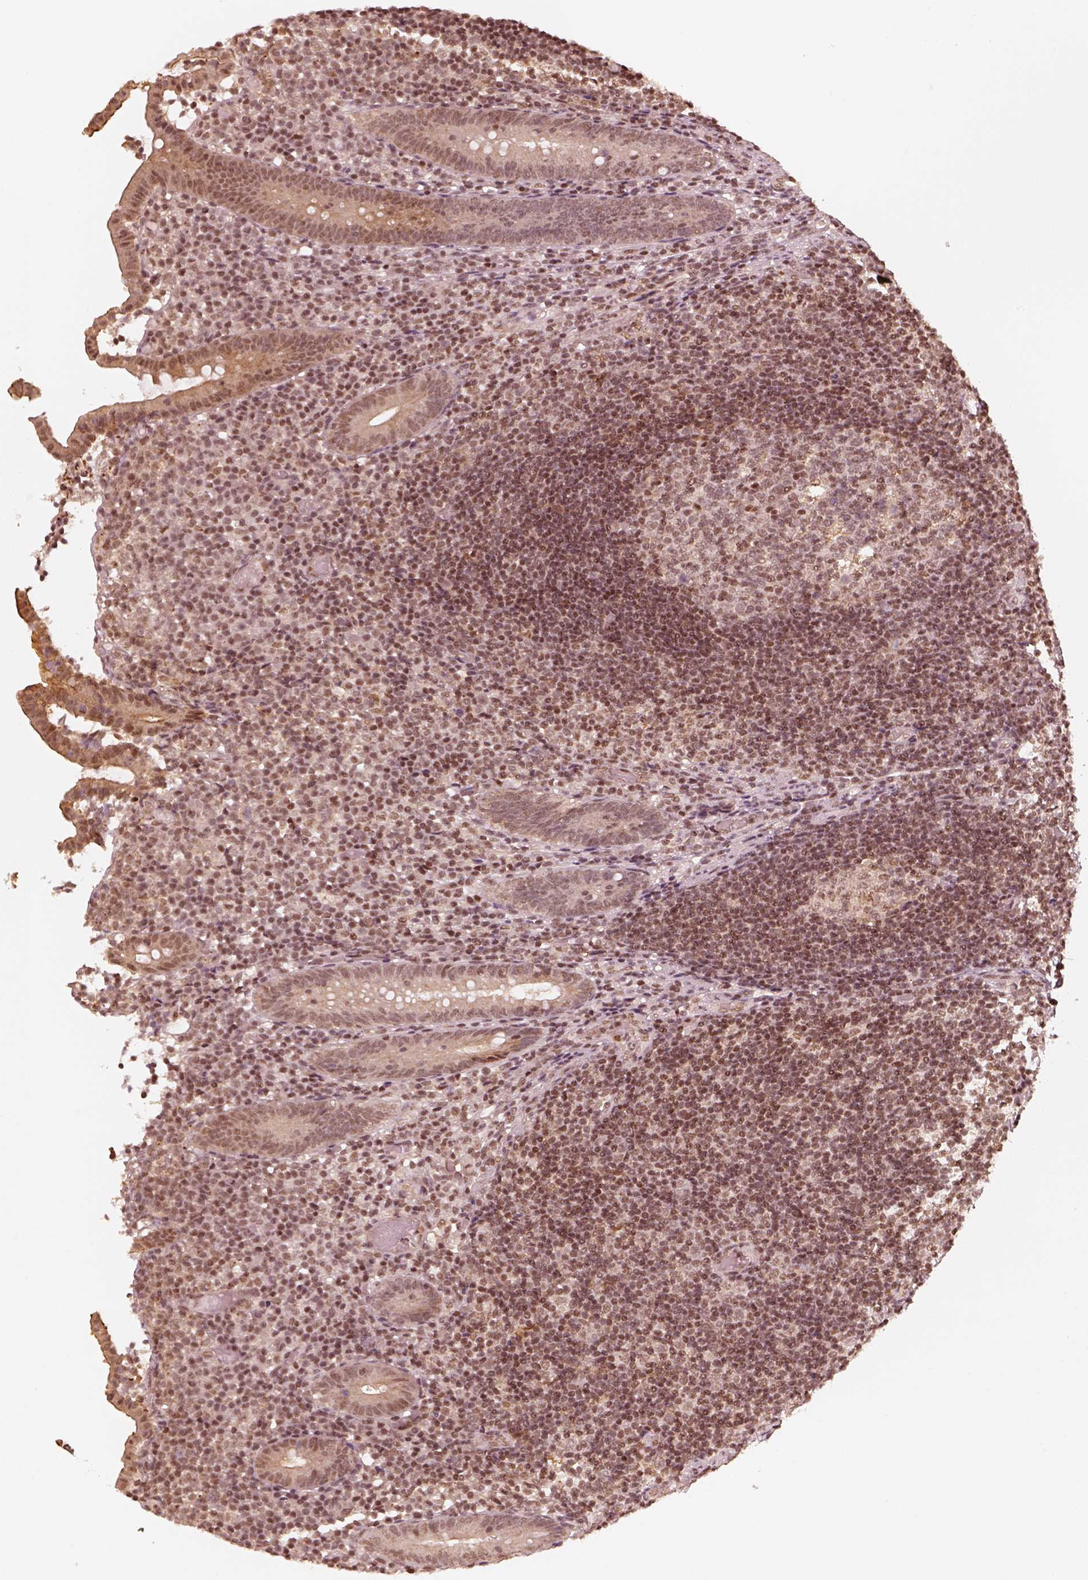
{"staining": {"intensity": "moderate", "quantity": ">75%", "location": "nuclear"}, "tissue": "appendix", "cell_type": "Glandular cells", "image_type": "normal", "snomed": [{"axis": "morphology", "description": "Normal tissue, NOS"}, {"axis": "topography", "description": "Appendix"}], "caption": "Protein expression analysis of normal appendix displays moderate nuclear expression in about >75% of glandular cells. Nuclei are stained in blue.", "gene": "GMEB2", "patient": {"sex": "female", "age": 32}}